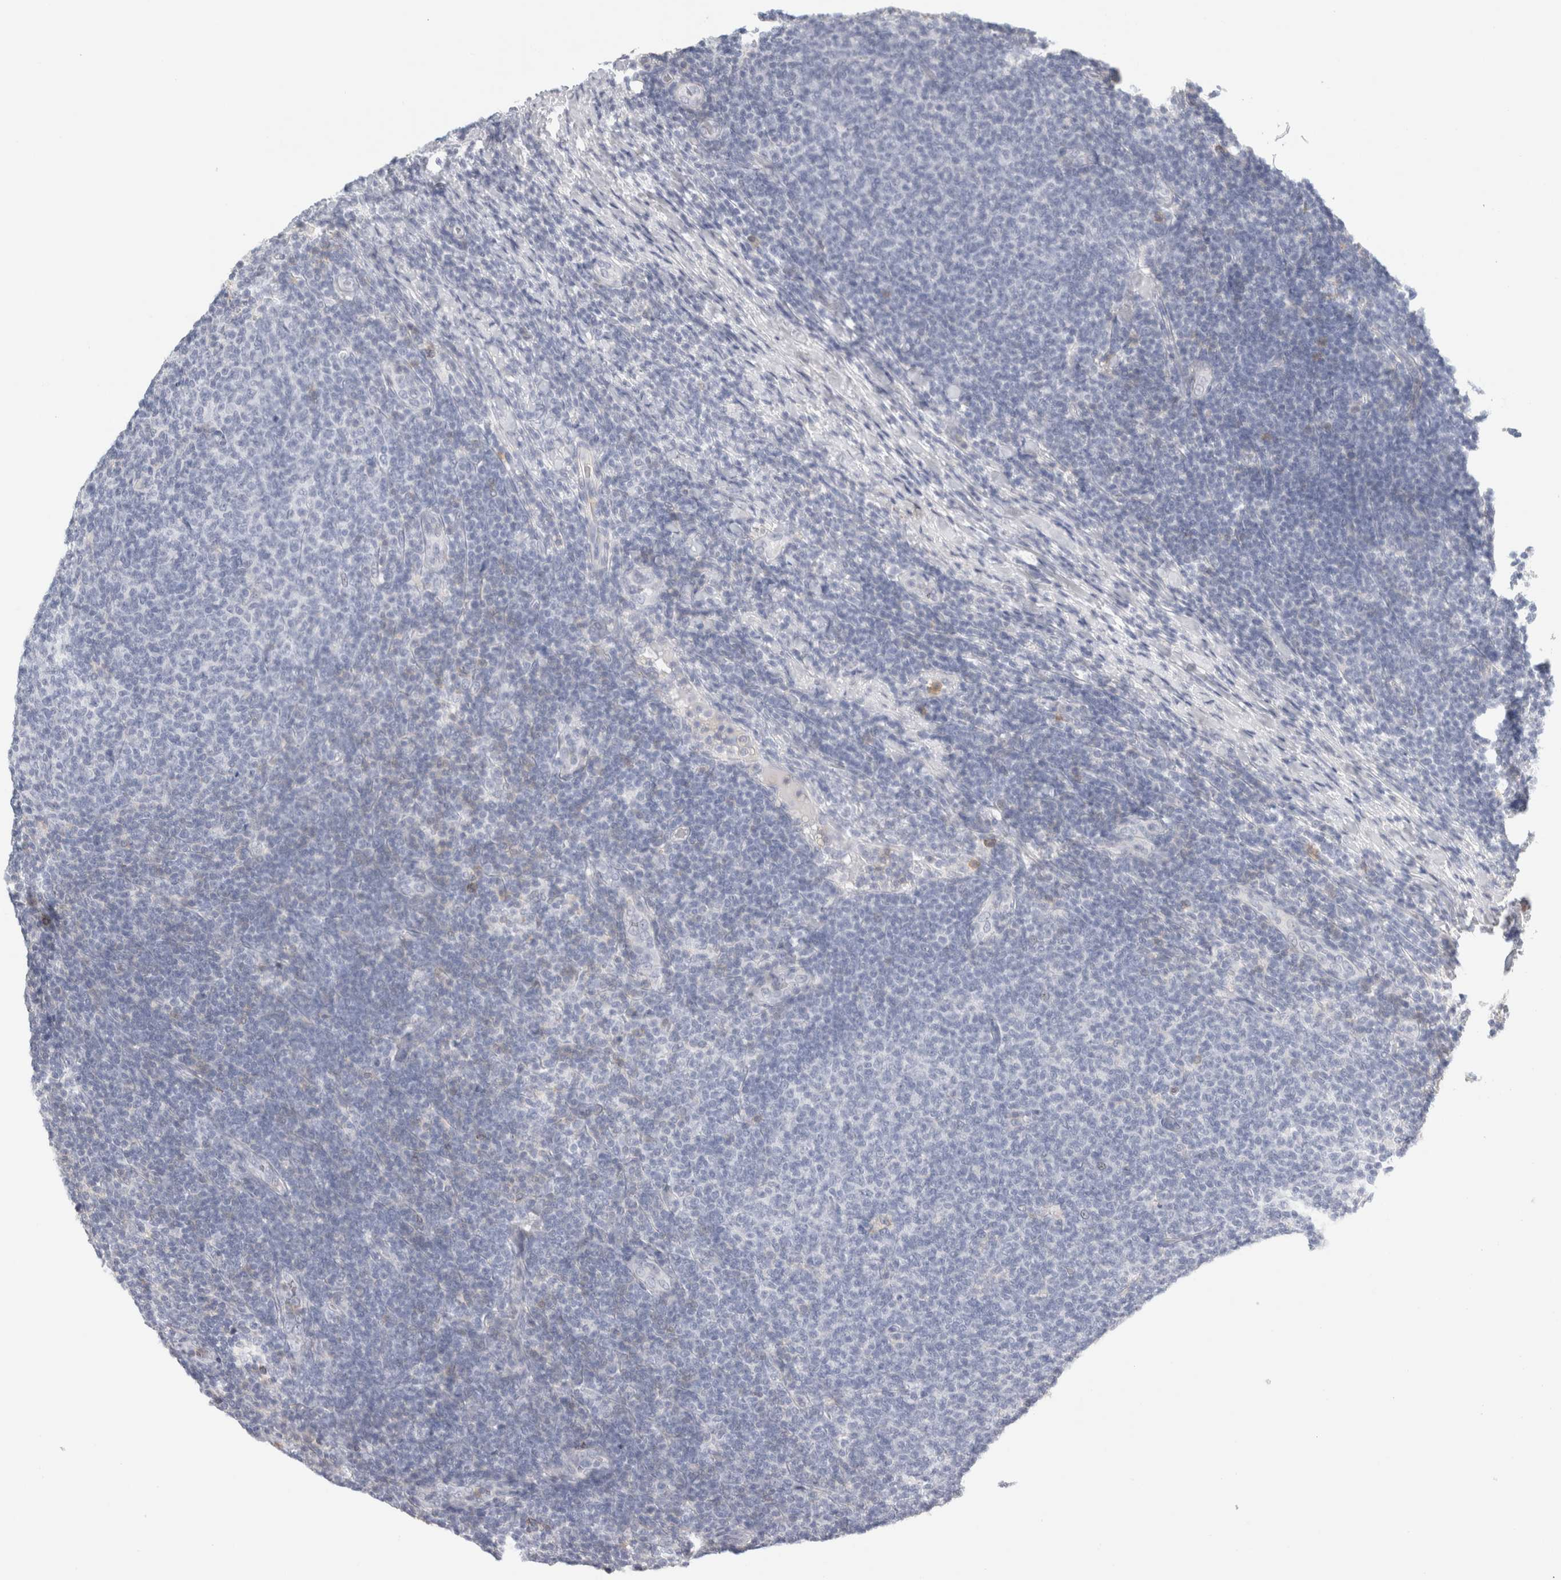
{"staining": {"intensity": "negative", "quantity": "none", "location": "none"}, "tissue": "lymphoma", "cell_type": "Tumor cells", "image_type": "cancer", "snomed": [{"axis": "morphology", "description": "Malignant lymphoma, non-Hodgkin's type, Low grade"}, {"axis": "topography", "description": "Lymph node"}], "caption": "Tumor cells are negative for brown protein staining in lymphoma.", "gene": "P2RY2", "patient": {"sex": "male", "age": 66}}